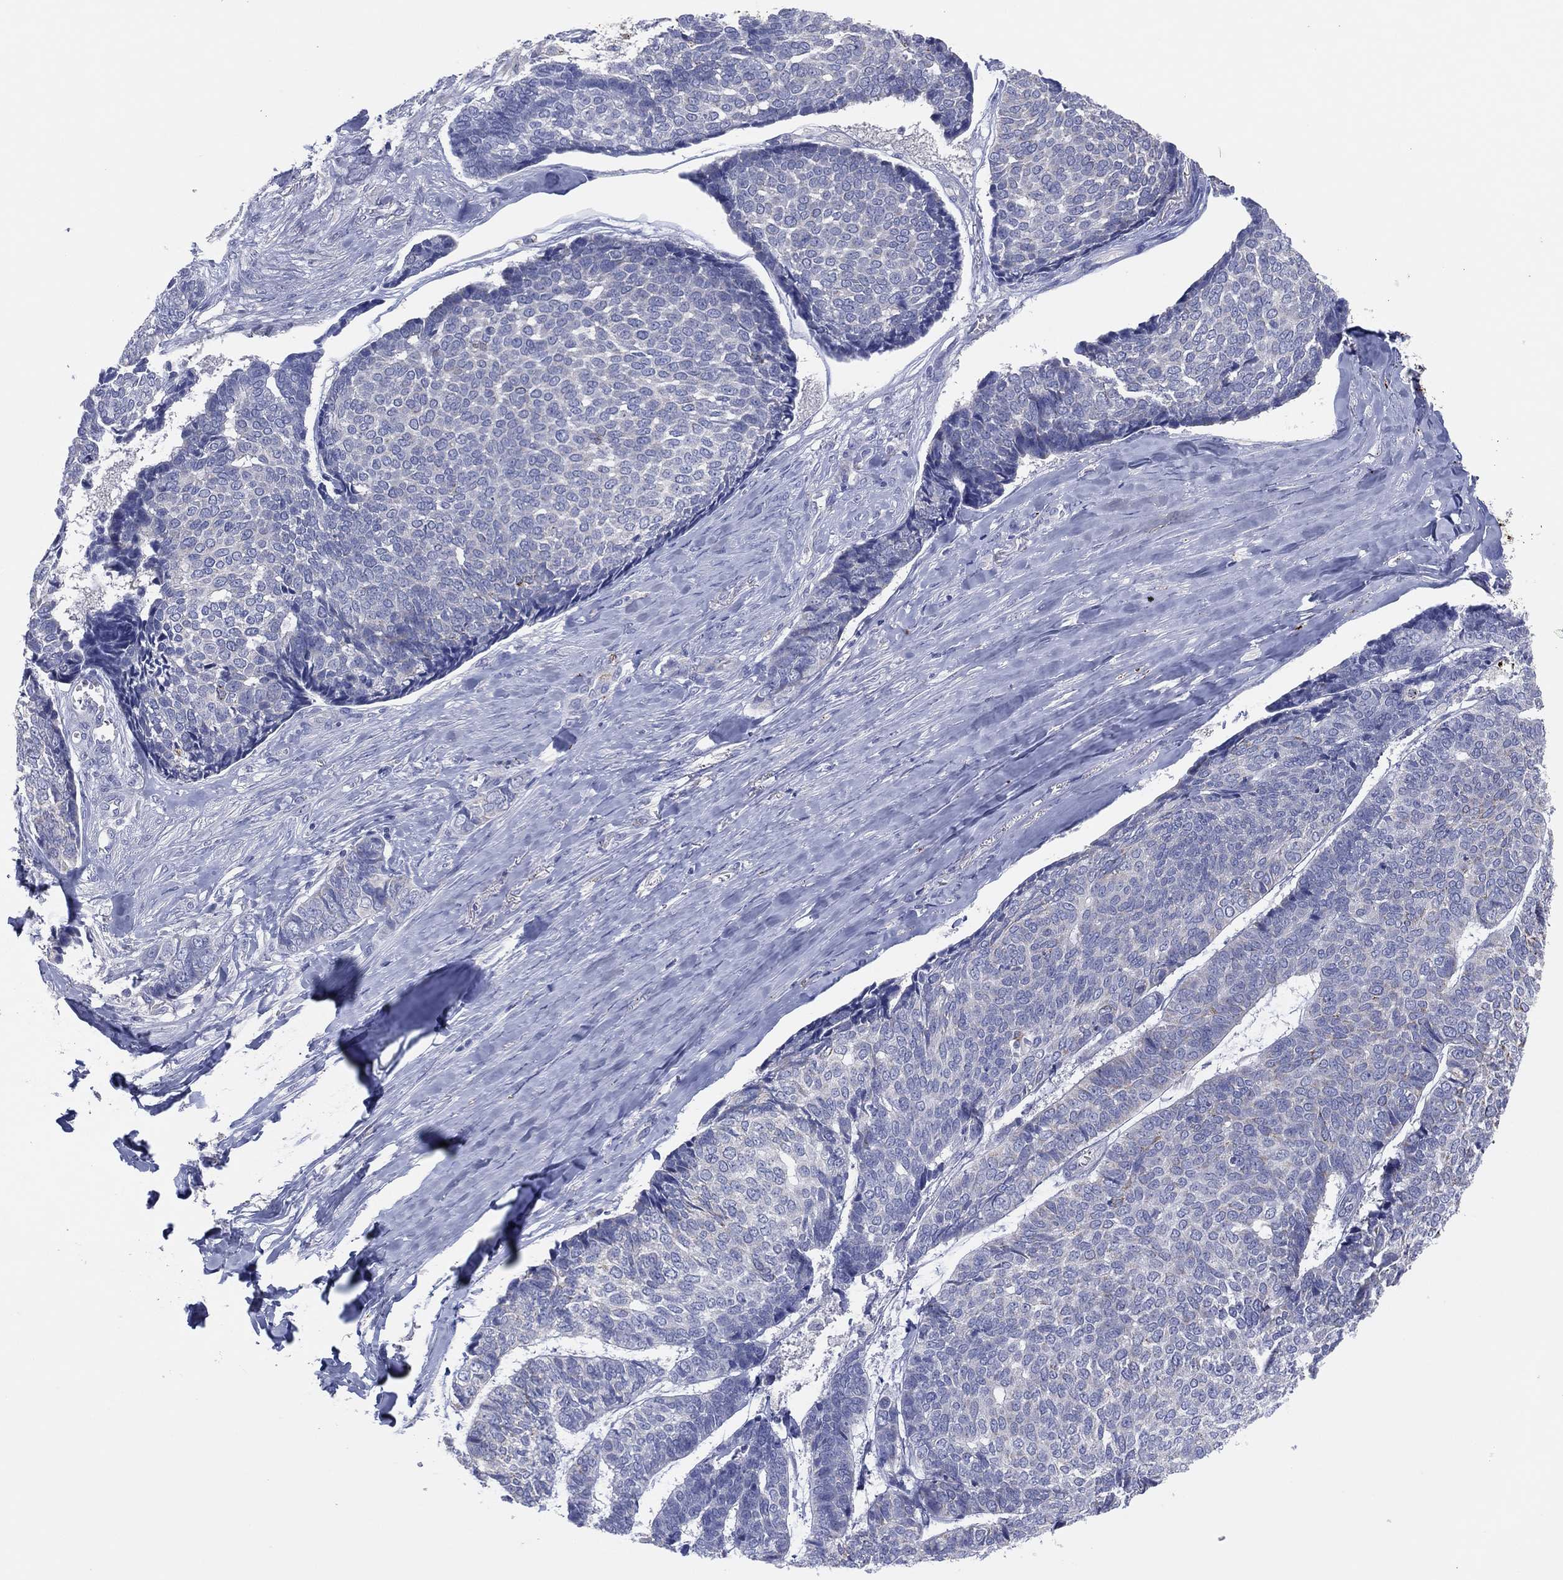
{"staining": {"intensity": "negative", "quantity": "none", "location": "none"}, "tissue": "skin cancer", "cell_type": "Tumor cells", "image_type": "cancer", "snomed": [{"axis": "morphology", "description": "Basal cell carcinoma"}, {"axis": "topography", "description": "Skin"}], "caption": "High power microscopy histopathology image of an immunohistochemistry photomicrograph of skin cancer (basal cell carcinoma), revealing no significant expression in tumor cells.", "gene": "PLAC8", "patient": {"sex": "male", "age": 86}}